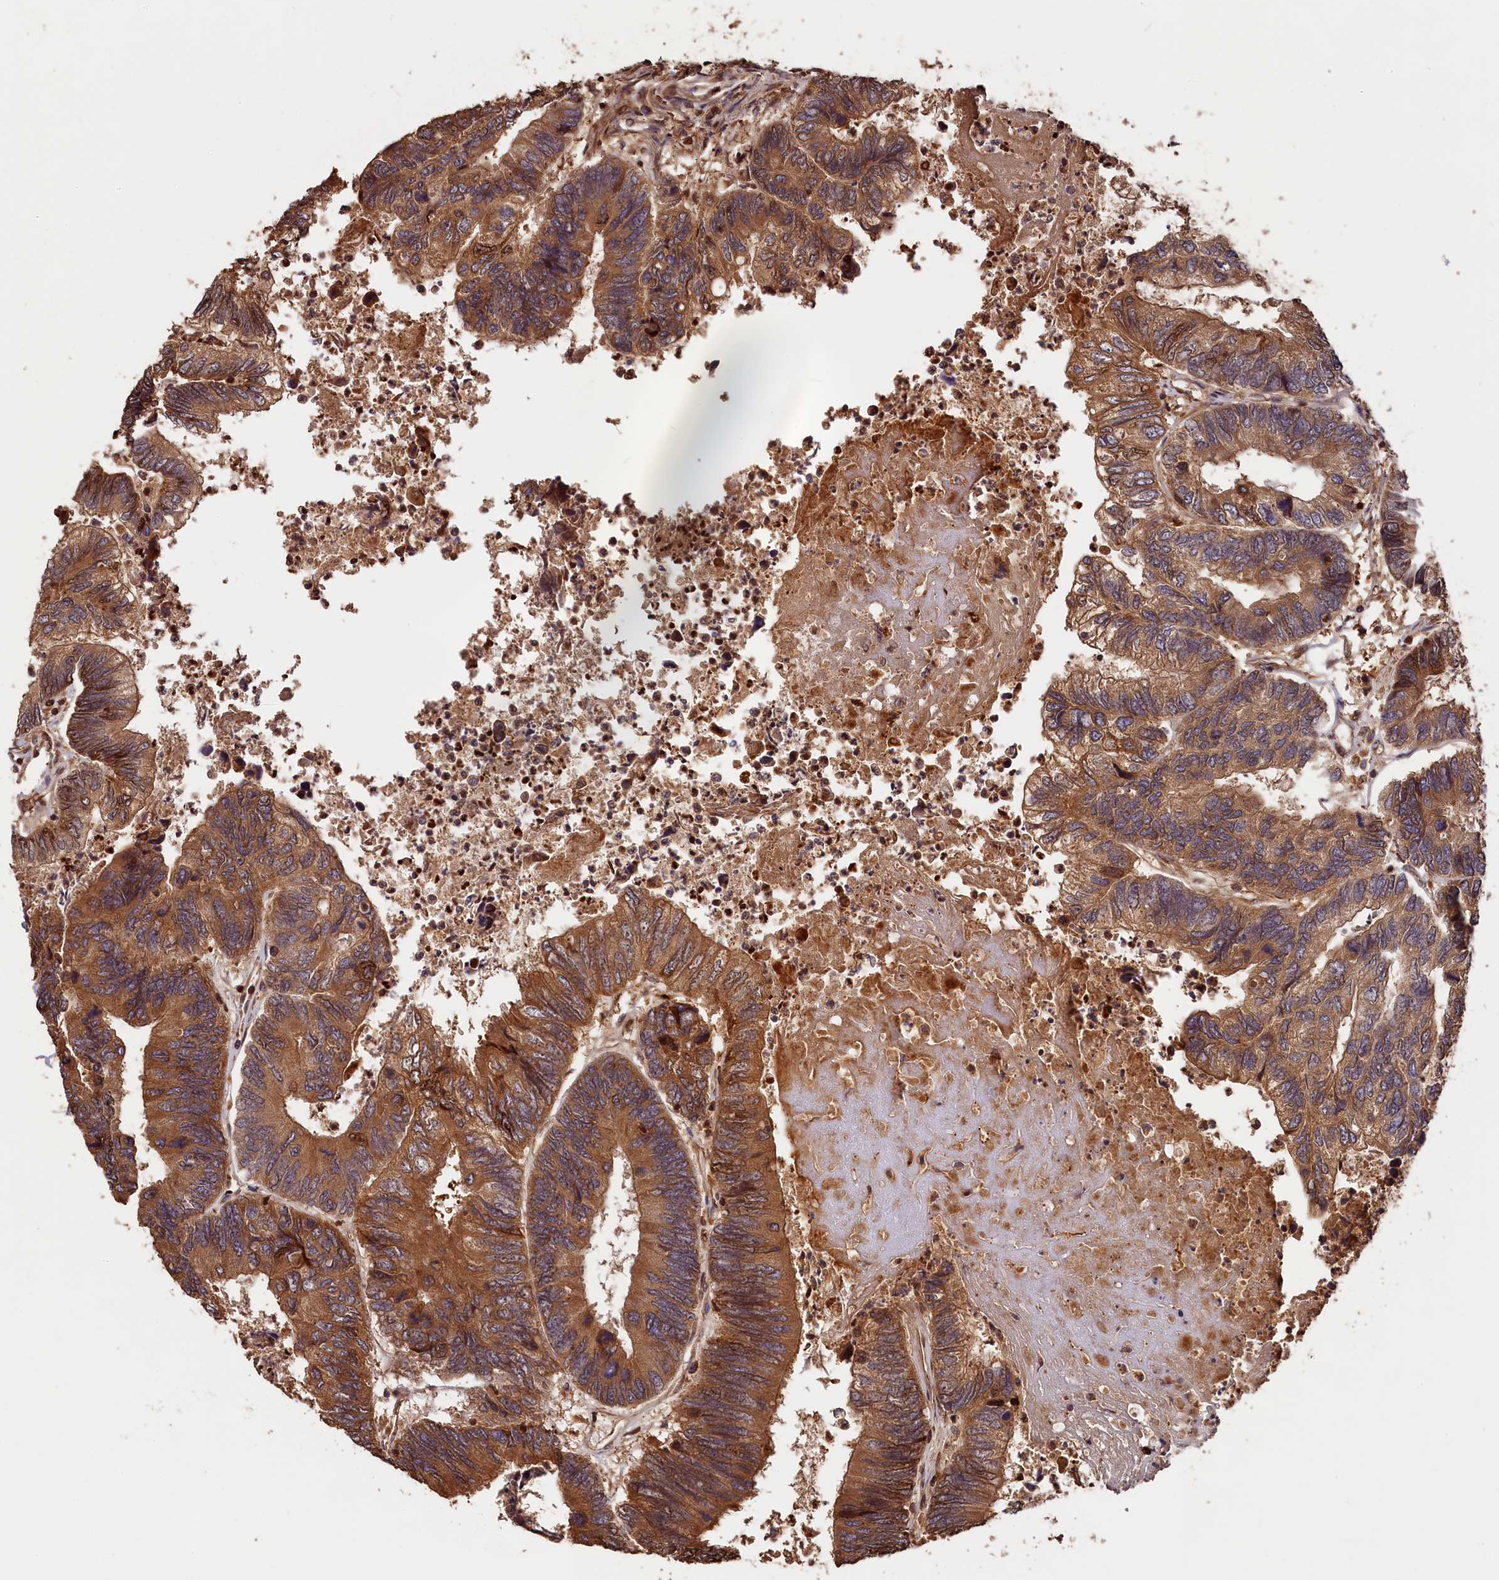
{"staining": {"intensity": "moderate", "quantity": ">75%", "location": "cytoplasmic/membranous"}, "tissue": "colorectal cancer", "cell_type": "Tumor cells", "image_type": "cancer", "snomed": [{"axis": "morphology", "description": "Adenocarcinoma, NOS"}, {"axis": "topography", "description": "Colon"}], "caption": "Immunohistochemistry (IHC) of human colorectal adenocarcinoma exhibits medium levels of moderate cytoplasmic/membranous expression in approximately >75% of tumor cells.", "gene": "HMOX2", "patient": {"sex": "female", "age": 67}}